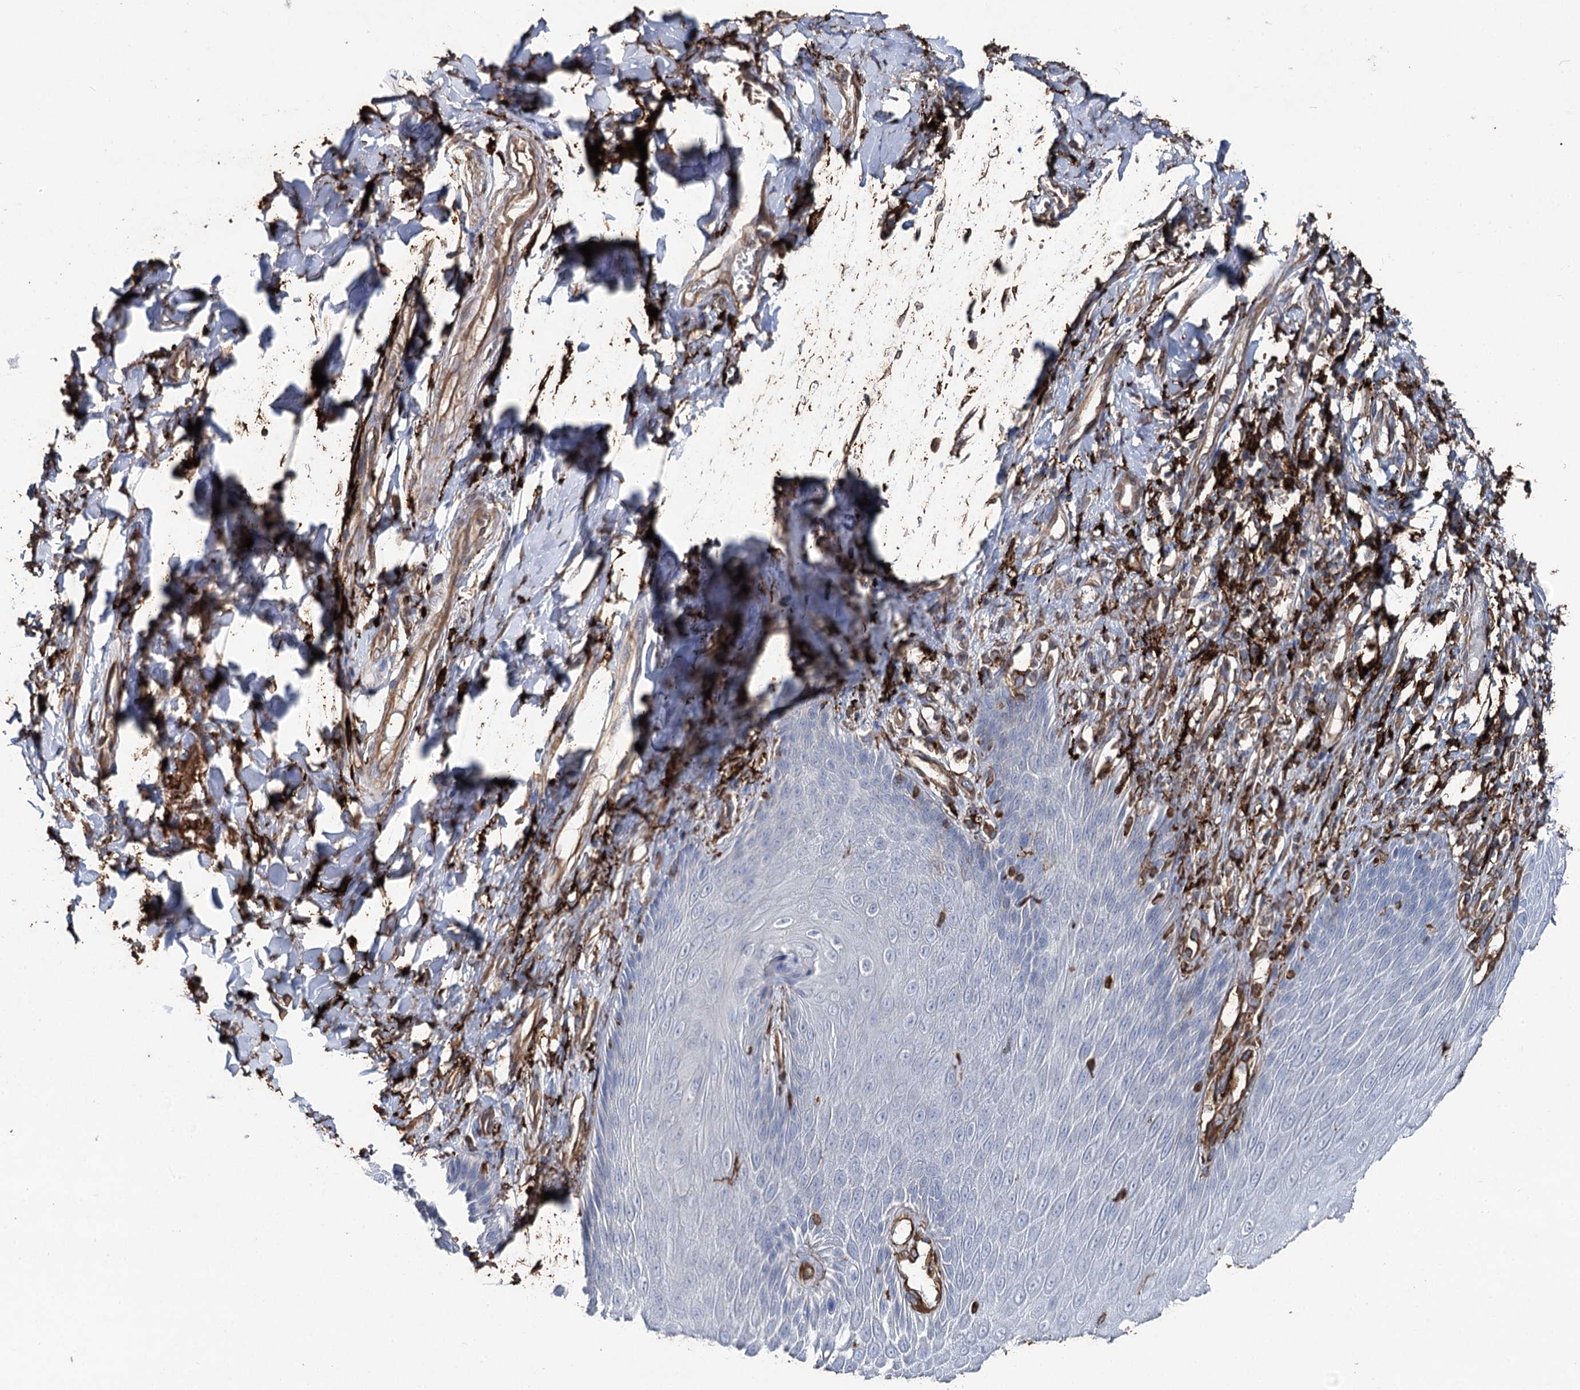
{"staining": {"intensity": "negative", "quantity": "none", "location": "none"}, "tissue": "skin", "cell_type": "Epidermal cells", "image_type": "normal", "snomed": [{"axis": "morphology", "description": "Normal tissue, NOS"}, {"axis": "topography", "description": "Anal"}], "caption": "This micrograph is of benign skin stained with immunohistochemistry to label a protein in brown with the nuclei are counter-stained blue. There is no expression in epidermal cells.", "gene": "CLEC4M", "patient": {"sex": "male", "age": 69}}